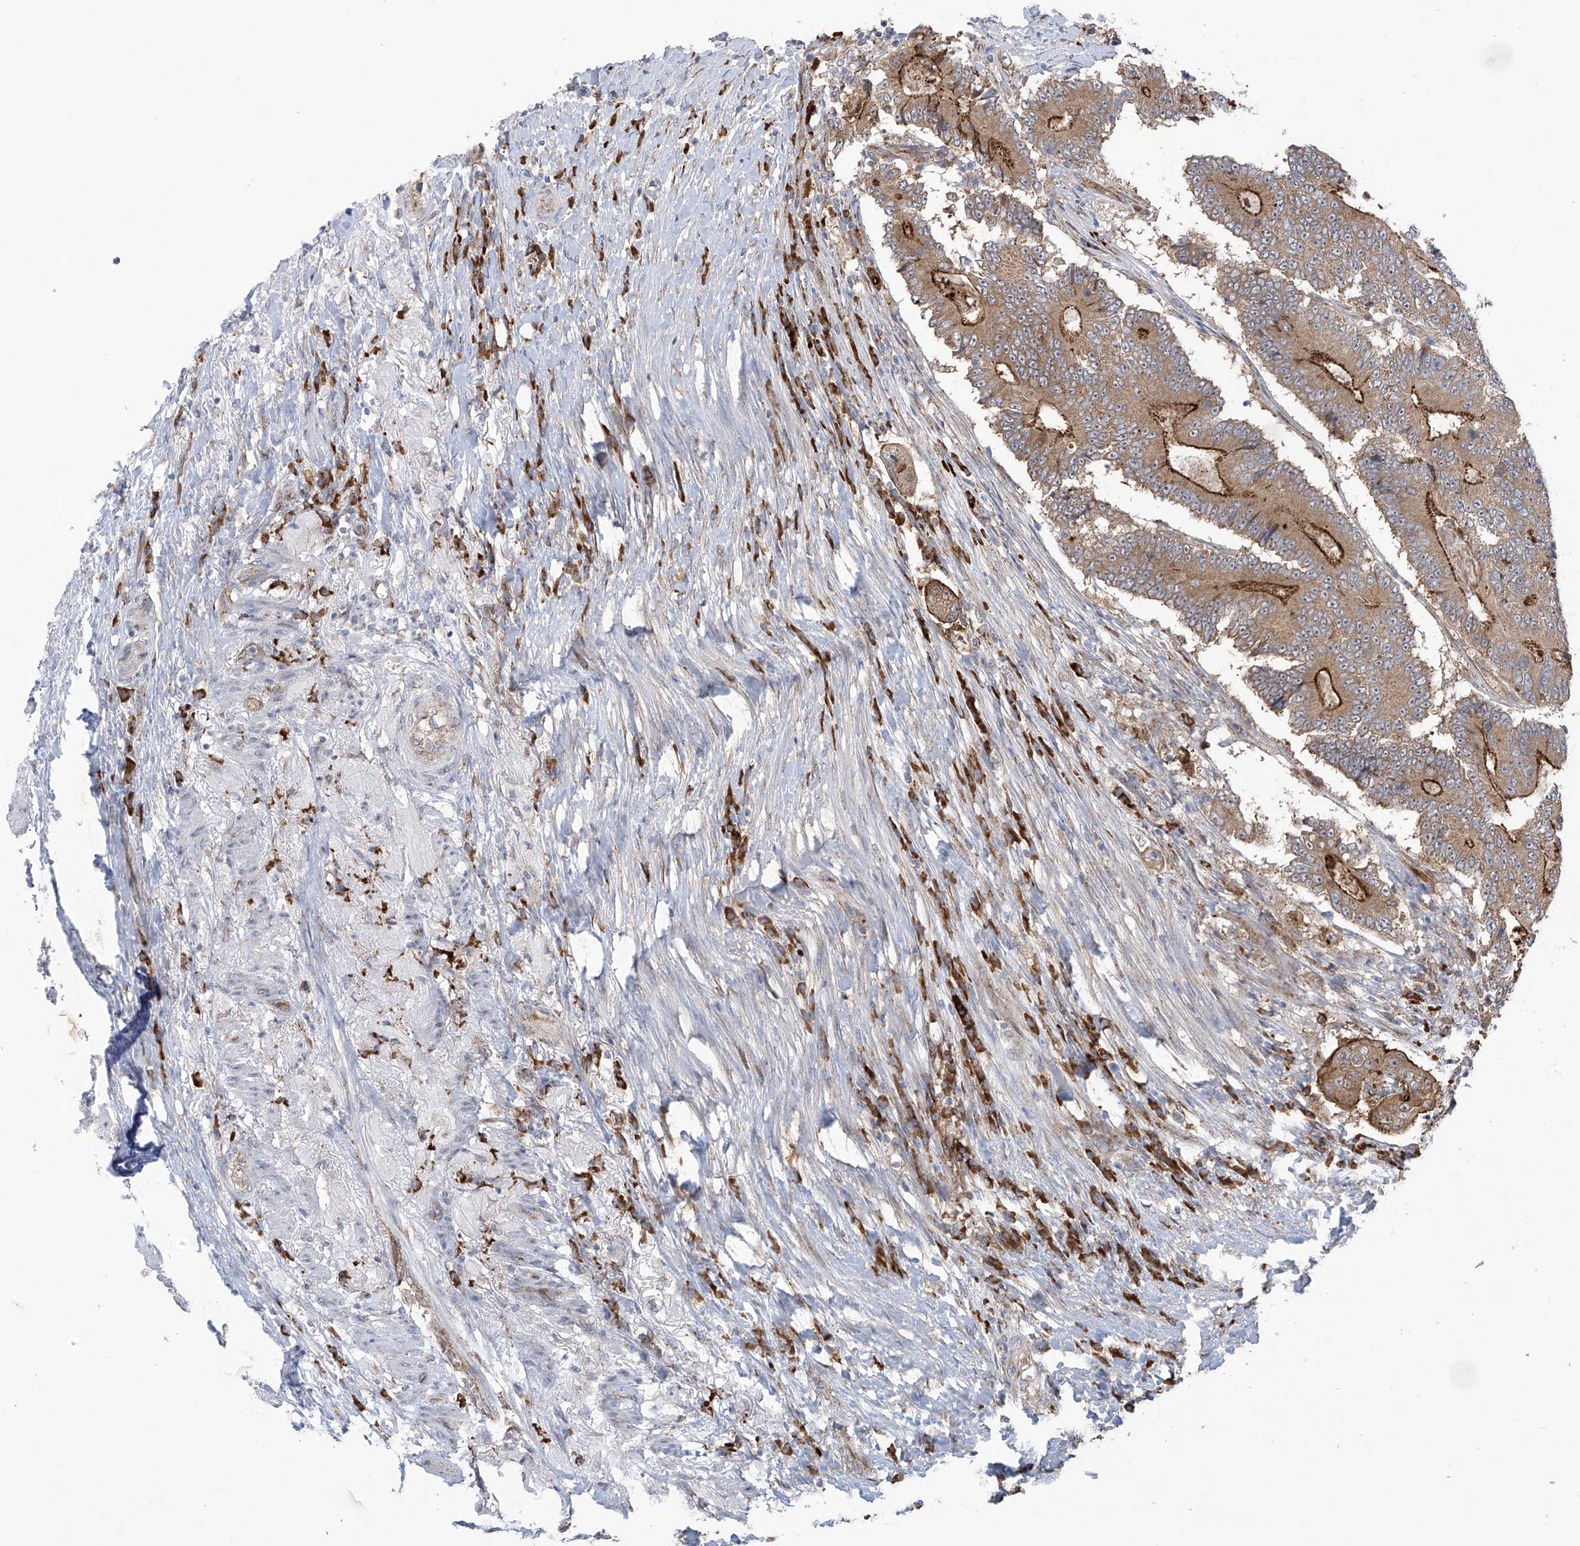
{"staining": {"intensity": "strong", "quantity": "<25%", "location": "cytoplasmic/membranous"}, "tissue": "colorectal cancer", "cell_type": "Tumor cells", "image_type": "cancer", "snomed": [{"axis": "morphology", "description": "Adenocarcinoma, NOS"}, {"axis": "topography", "description": "Colon"}], "caption": "Immunohistochemical staining of human adenocarcinoma (colorectal) exhibits medium levels of strong cytoplasmic/membranous expression in approximately <25% of tumor cells.", "gene": "KIAA1522", "patient": {"sex": "male", "age": 83}}